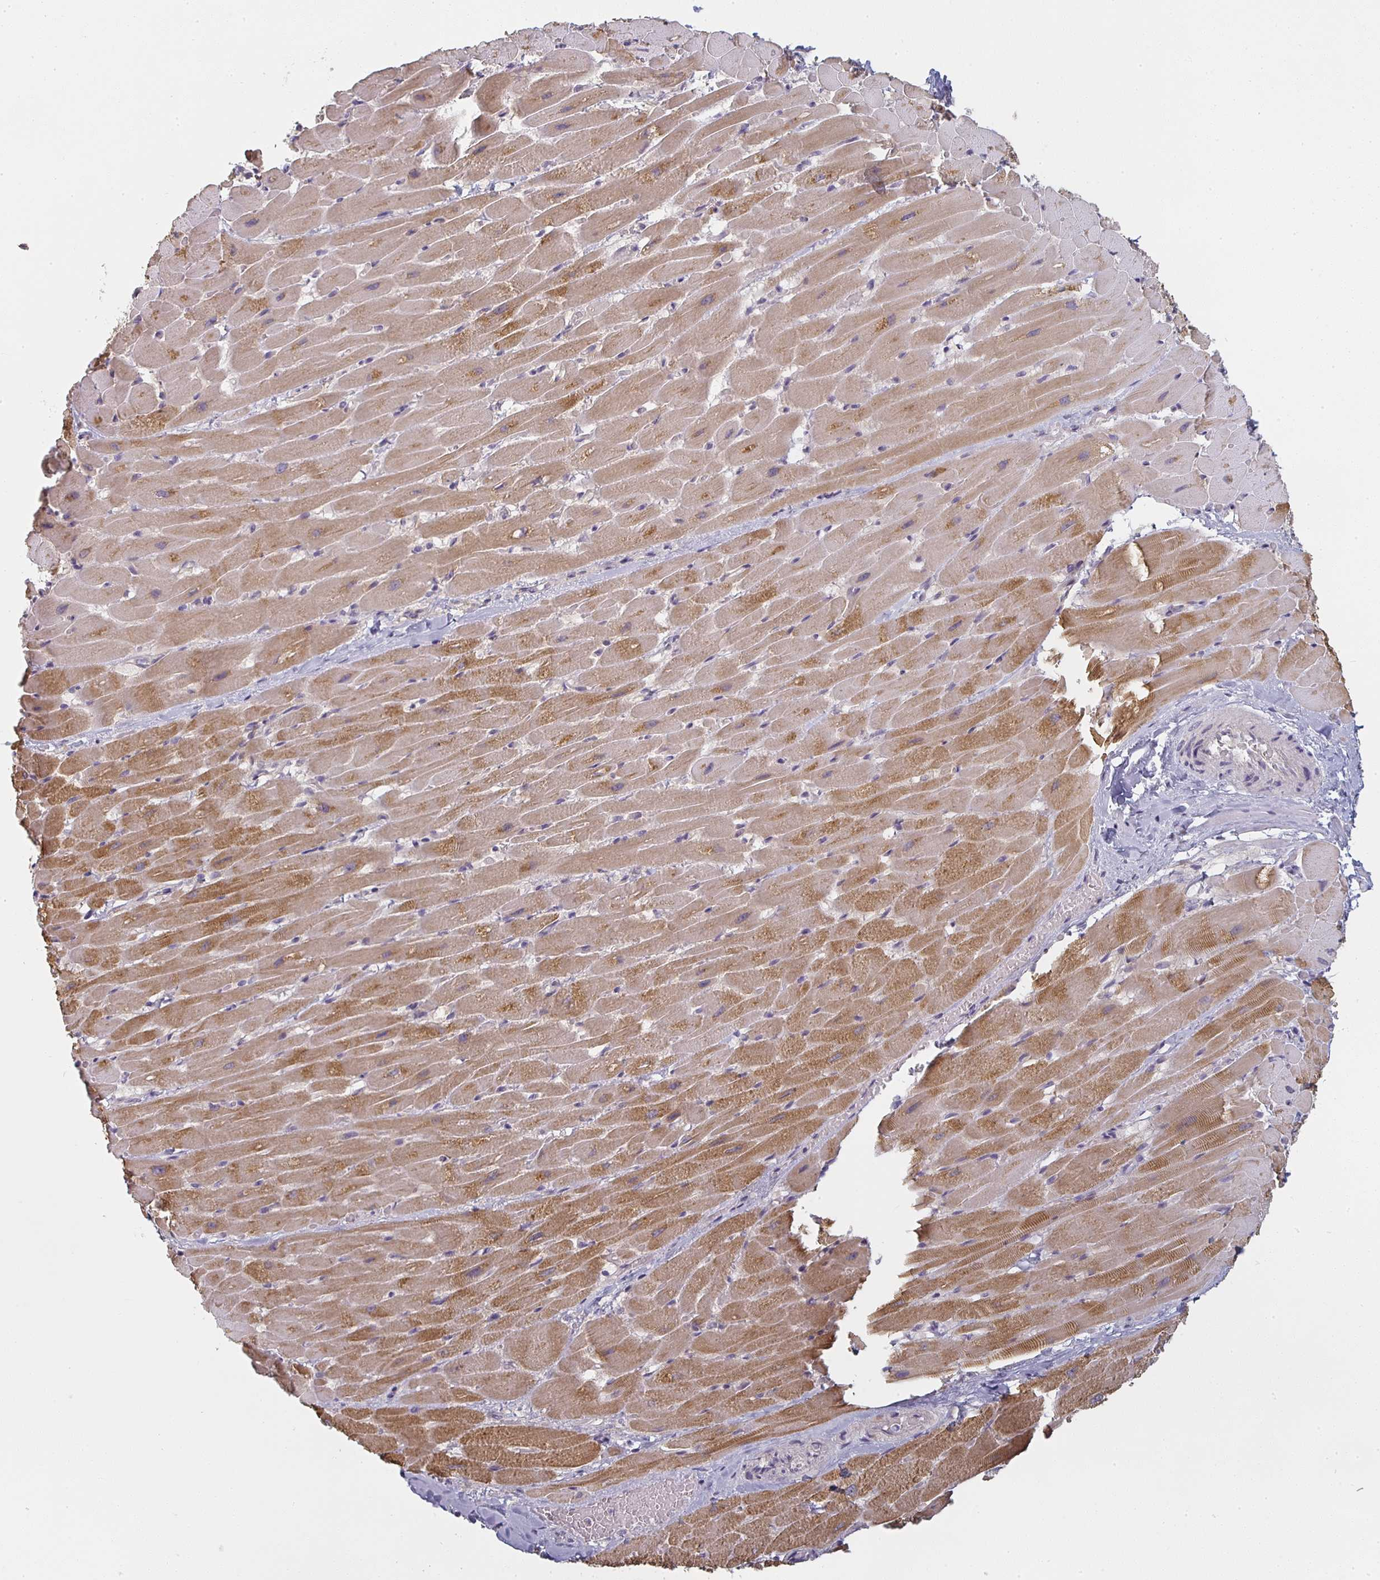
{"staining": {"intensity": "moderate", "quantity": ">75%", "location": "cytoplasmic/membranous"}, "tissue": "heart muscle", "cell_type": "Cardiomyocytes", "image_type": "normal", "snomed": [{"axis": "morphology", "description": "Normal tissue, NOS"}, {"axis": "topography", "description": "Heart"}], "caption": "A brown stain highlights moderate cytoplasmic/membranous expression of a protein in cardiomyocytes of unremarkable human heart muscle. Immunohistochemistry stains the protein of interest in brown and the nuclei are stained blue.", "gene": "CTHRC1", "patient": {"sex": "male", "age": 37}}